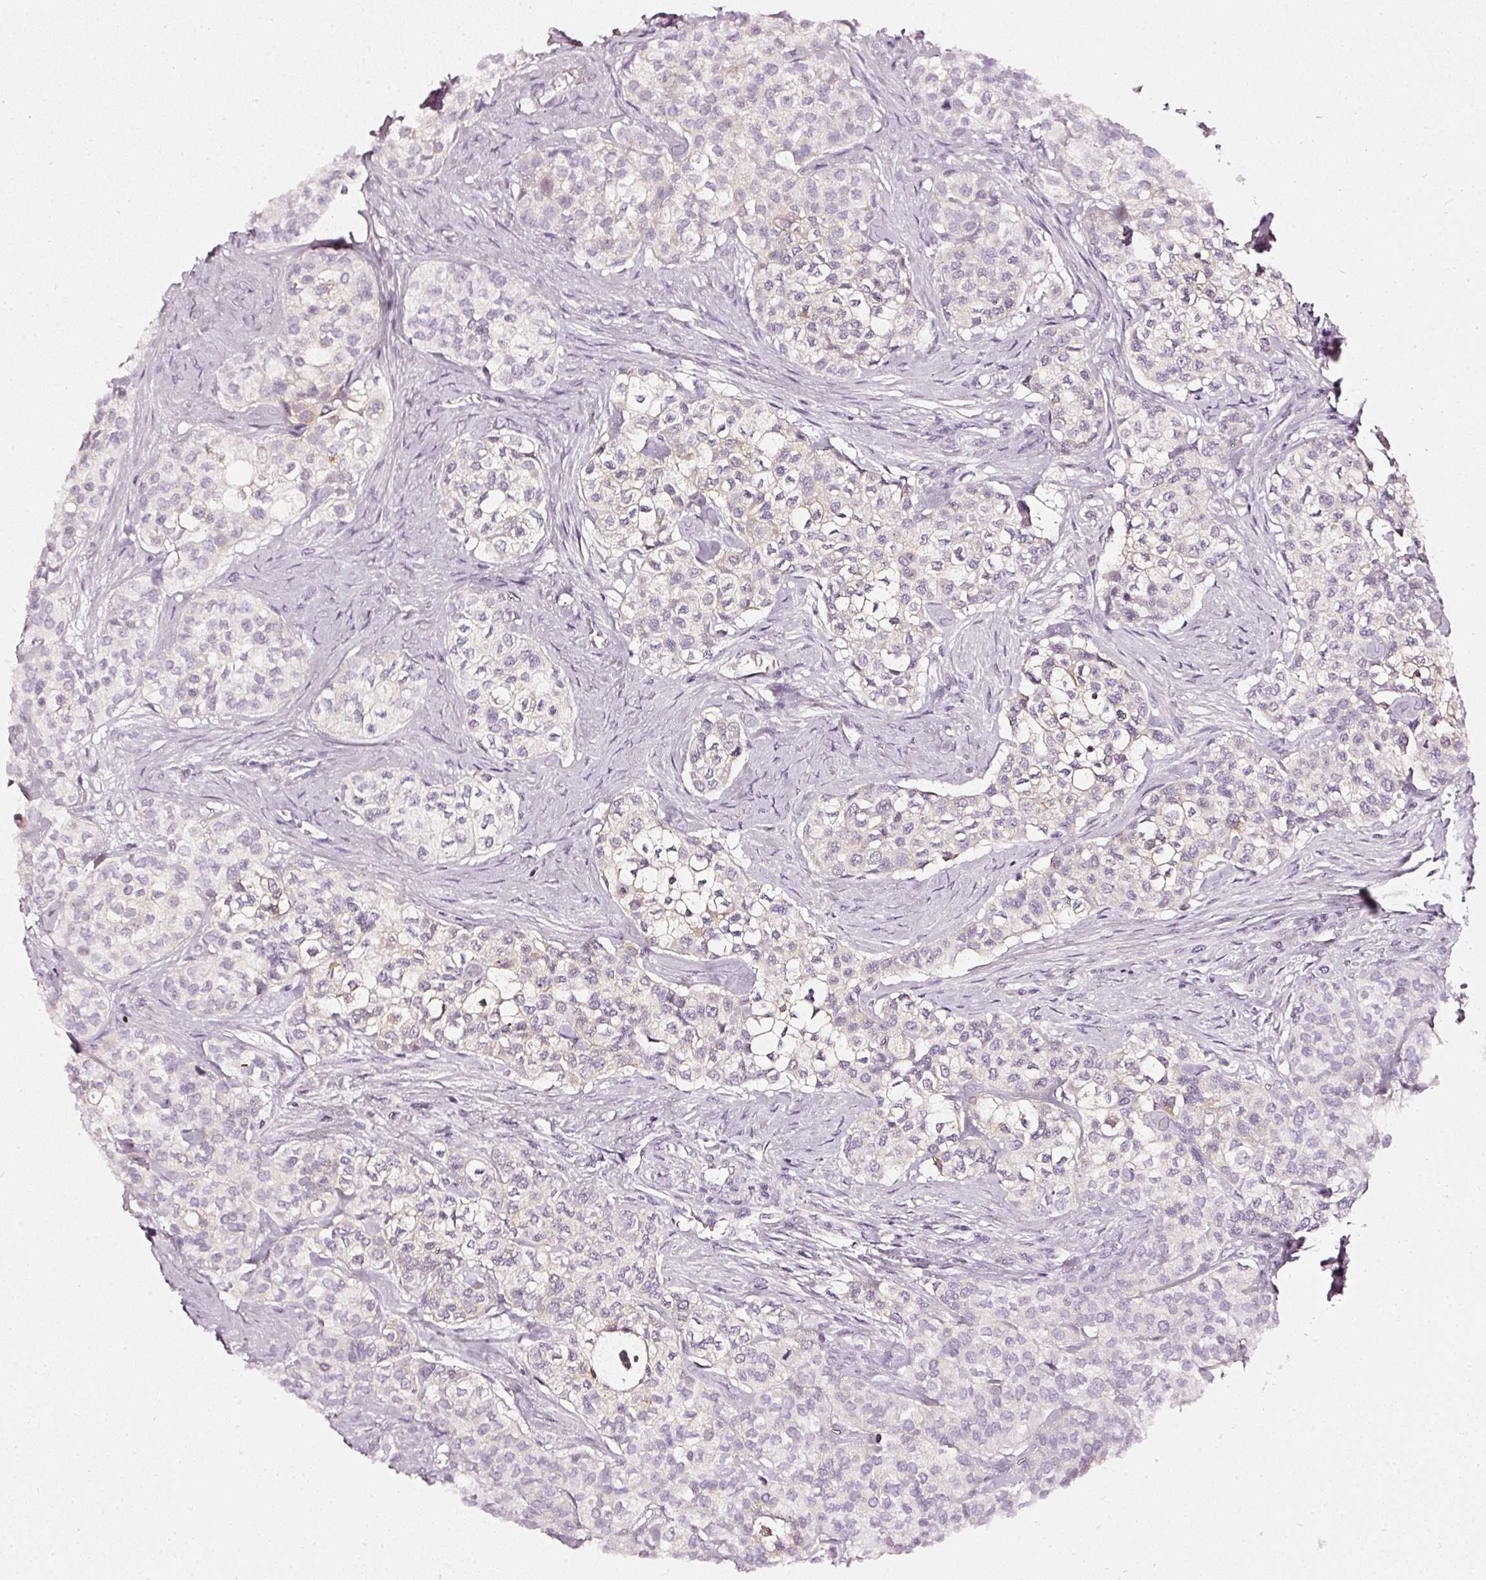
{"staining": {"intensity": "weak", "quantity": "<25%", "location": "cytoplasmic/membranous"}, "tissue": "head and neck cancer", "cell_type": "Tumor cells", "image_type": "cancer", "snomed": [{"axis": "morphology", "description": "Adenocarcinoma, NOS"}, {"axis": "topography", "description": "Head-Neck"}], "caption": "Immunohistochemistry histopathology image of human head and neck cancer stained for a protein (brown), which displays no staining in tumor cells. (Brightfield microscopy of DAB IHC at high magnification).", "gene": "CNP", "patient": {"sex": "male", "age": 81}}